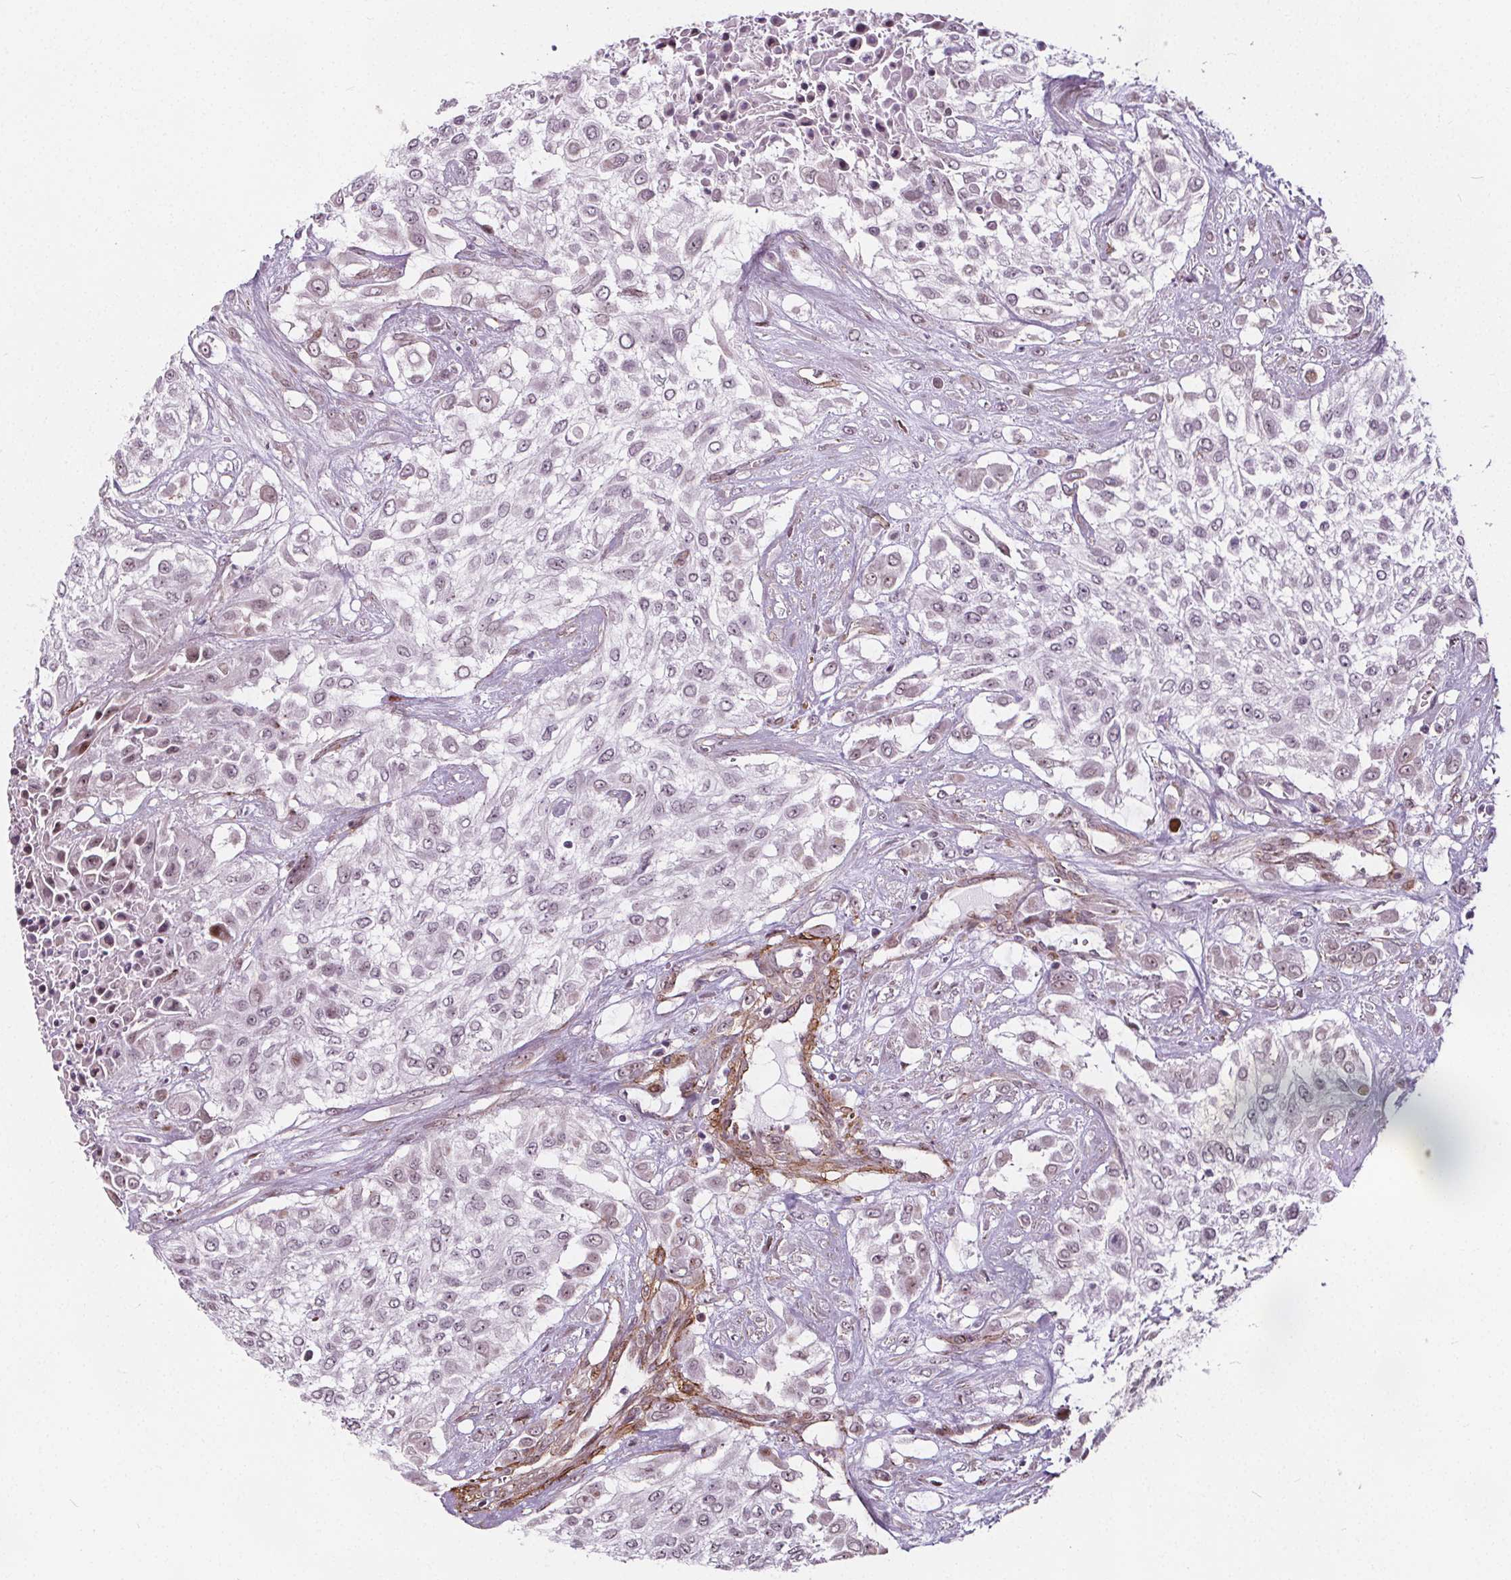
{"staining": {"intensity": "weak", "quantity": "<25%", "location": "nuclear"}, "tissue": "urothelial cancer", "cell_type": "Tumor cells", "image_type": "cancer", "snomed": [{"axis": "morphology", "description": "Urothelial carcinoma, High grade"}, {"axis": "topography", "description": "Urinary bladder"}], "caption": "IHC image of human urothelial cancer stained for a protein (brown), which shows no positivity in tumor cells.", "gene": "HAS1", "patient": {"sex": "male", "age": 57}}